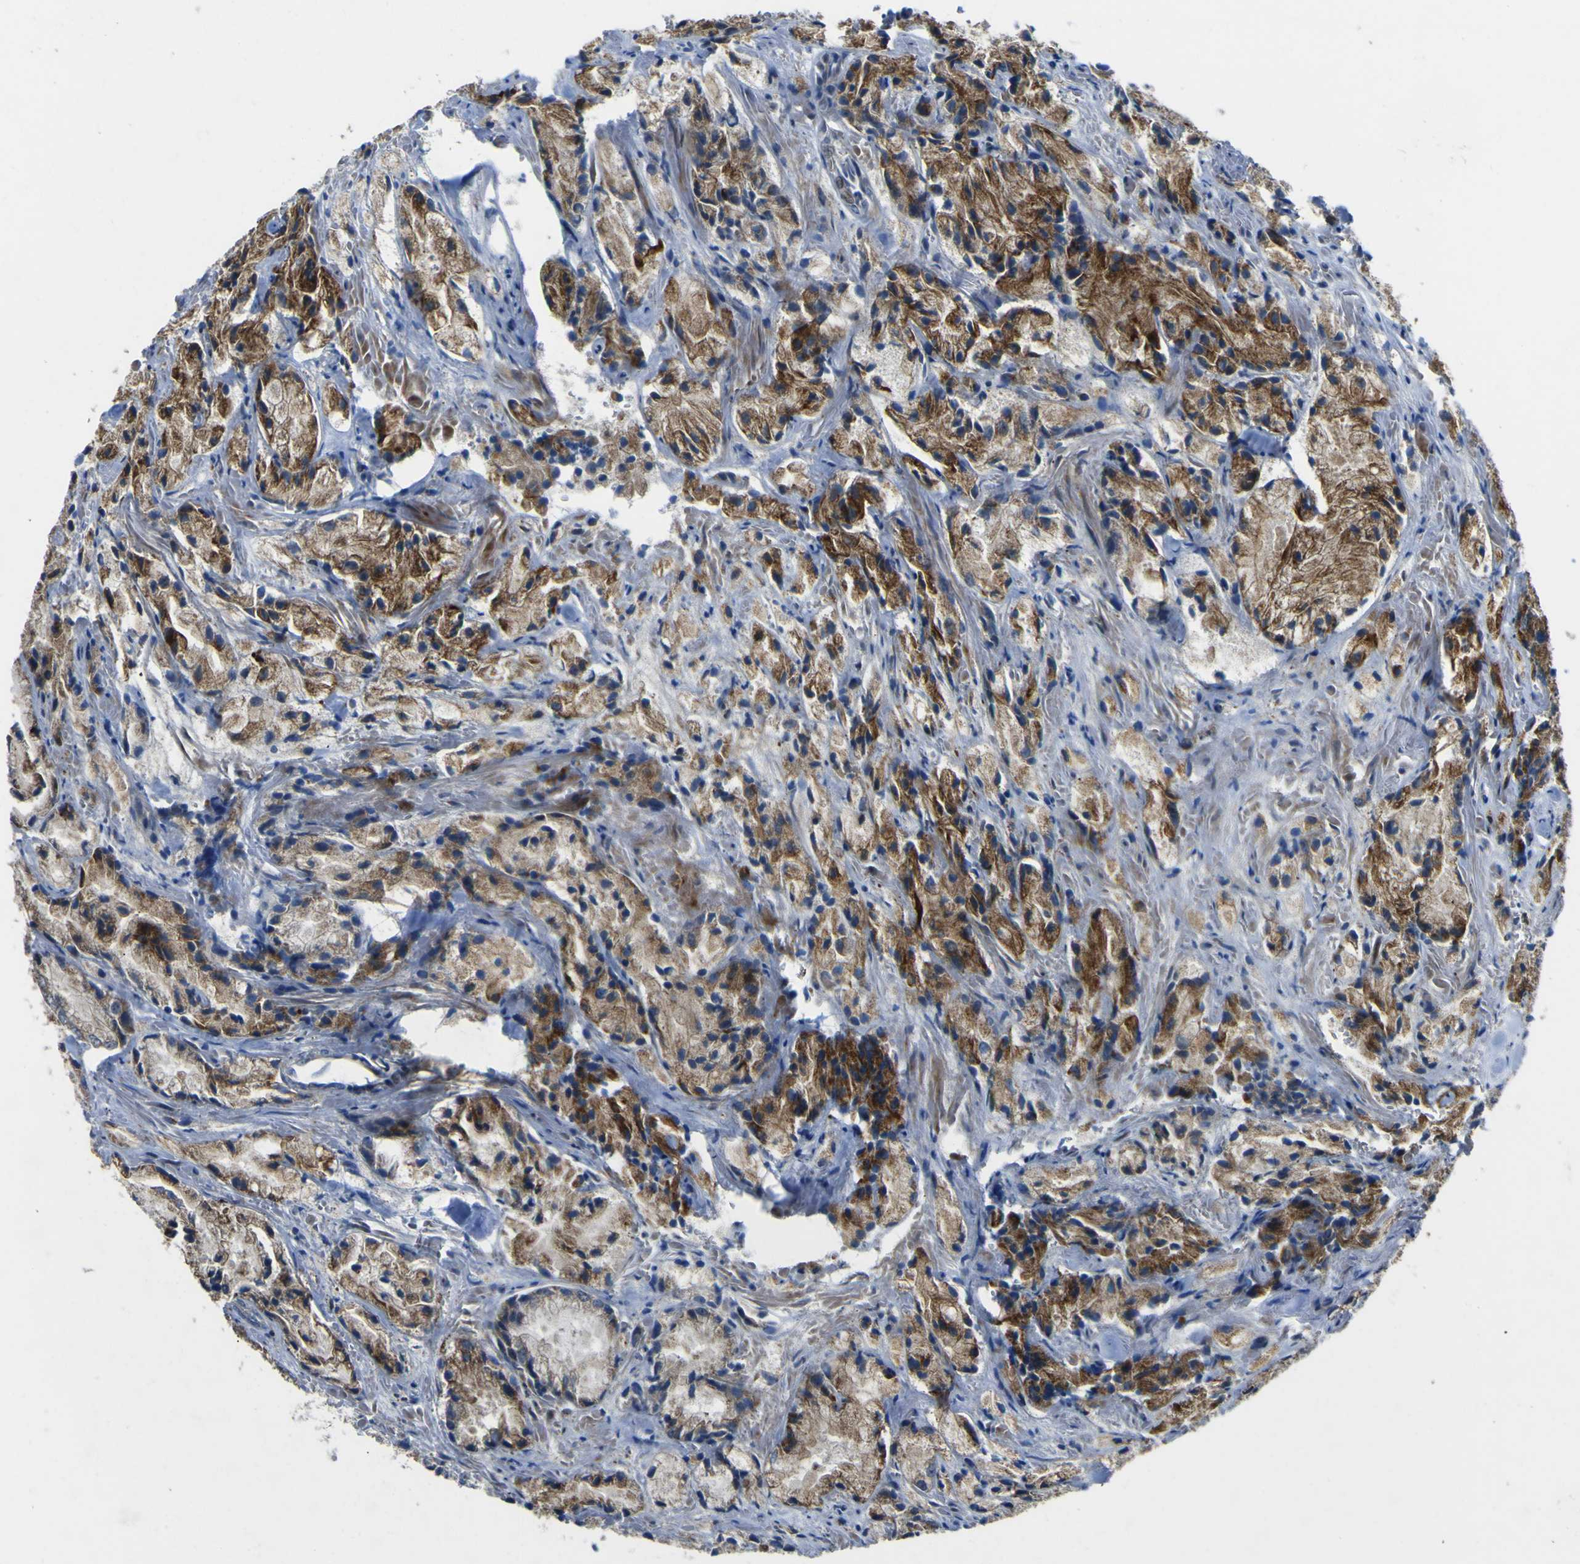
{"staining": {"intensity": "strong", "quantity": ">75%", "location": "cytoplasmic/membranous"}, "tissue": "prostate cancer", "cell_type": "Tumor cells", "image_type": "cancer", "snomed": [{"axis": "morphology", "description": "Adenocarcinoma, Low grade"}, {"axis": "topography", "description": "Prostate"}], "caption": "IHC of human prostate low-grade adenocarcinoma reveals high levels of strong cytoplasmic/membranous staining in approximately >75% of tumor cells.", "gene": "LBHD1", "patient": {"sex": "male", "age": 64}}